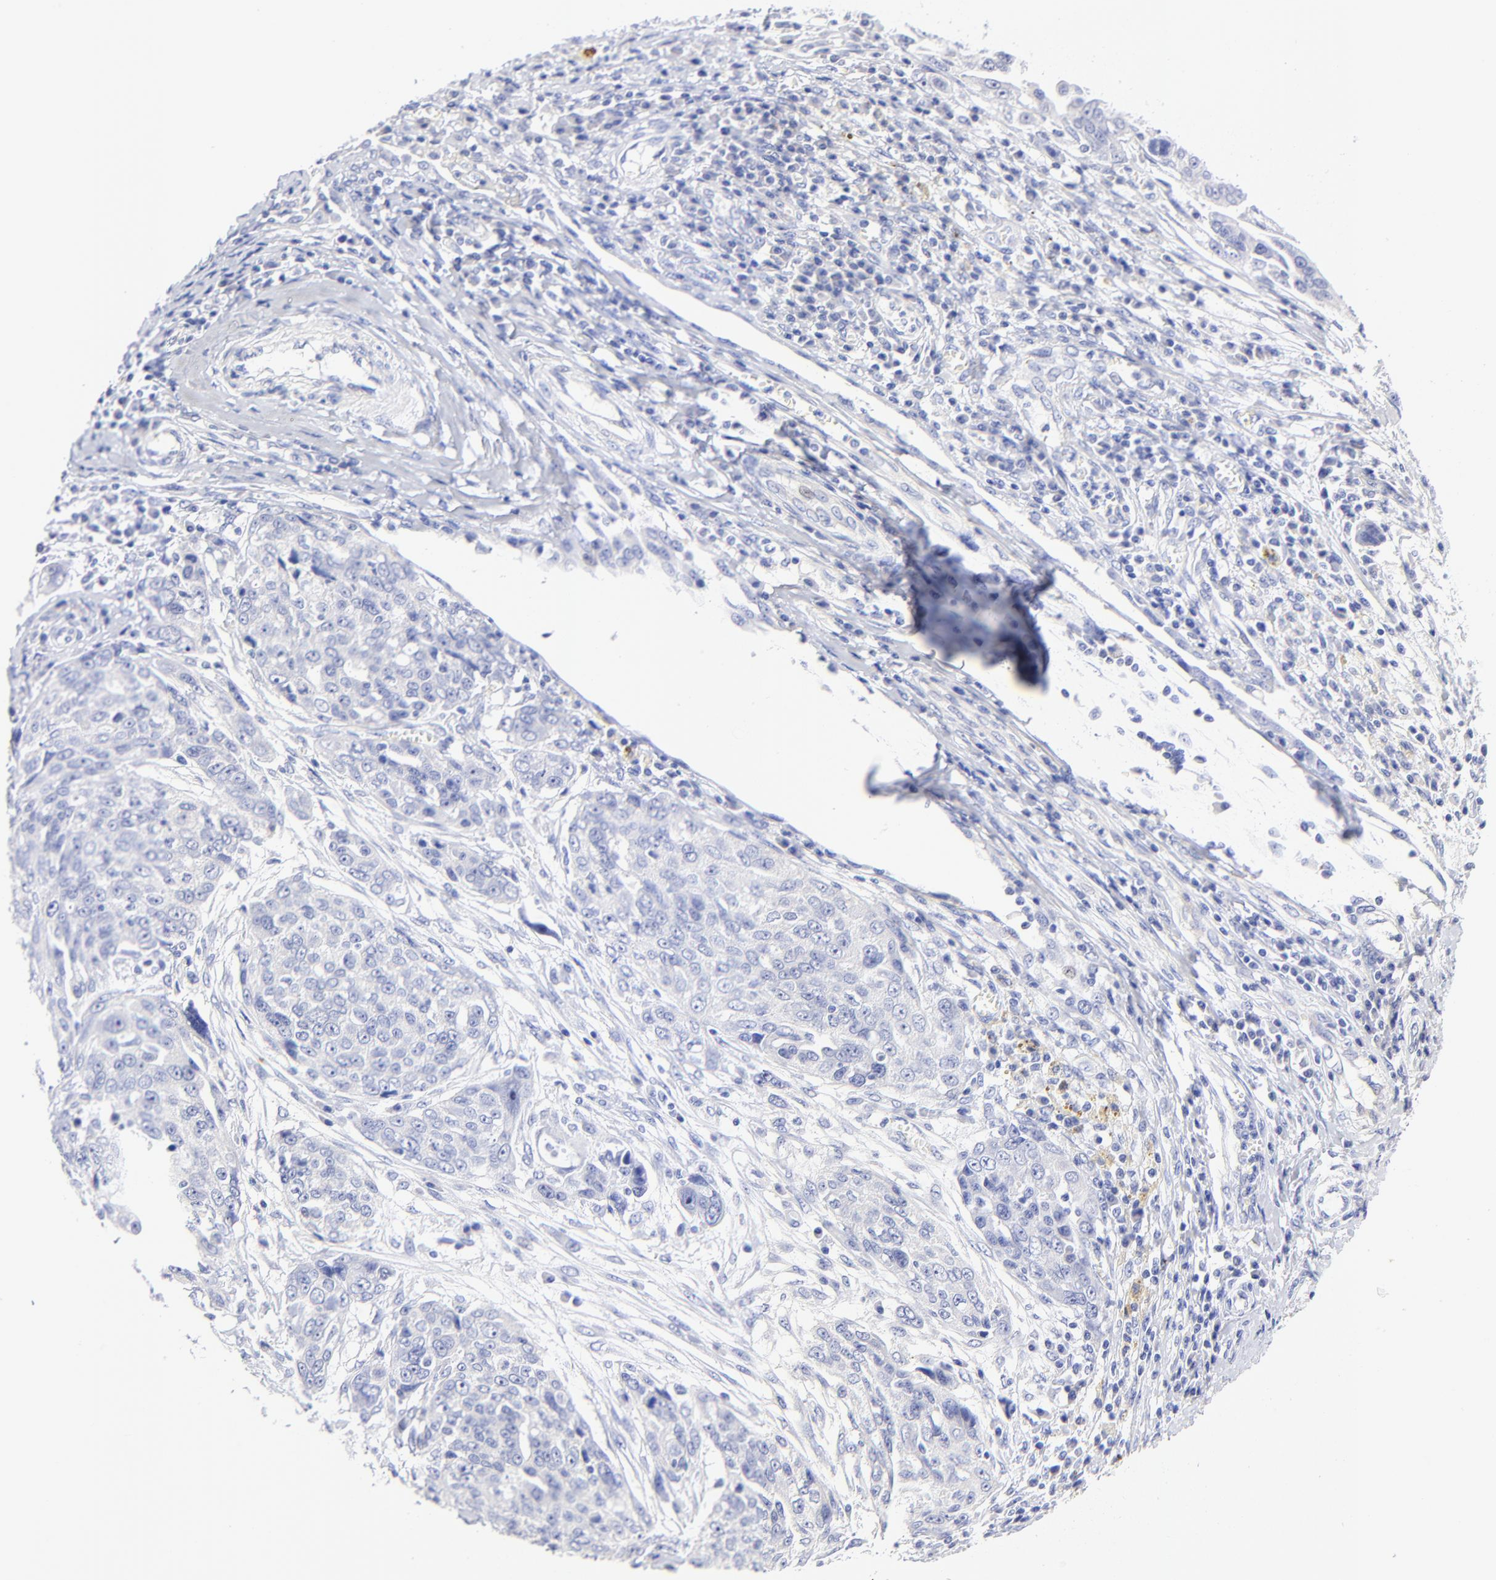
{"staining": {"intensity": "negative", "quantity": "none", "location": "none"}, "tissue": "ovarian cancer", "cell_type": "Tumor cells", "image_type": "cancer", "snomed": [{"axis": "morphology", "description": "Carcinoma, endometroid"}, {"axis": "topography", "description": "Ovary"}], "caption": "A photomicrograph of human endometroid carcinoma (ovarian) is negative for staining in tumor cells.", "gene": "RAB3A", "patient": {"sex": "female", "age": 75}}